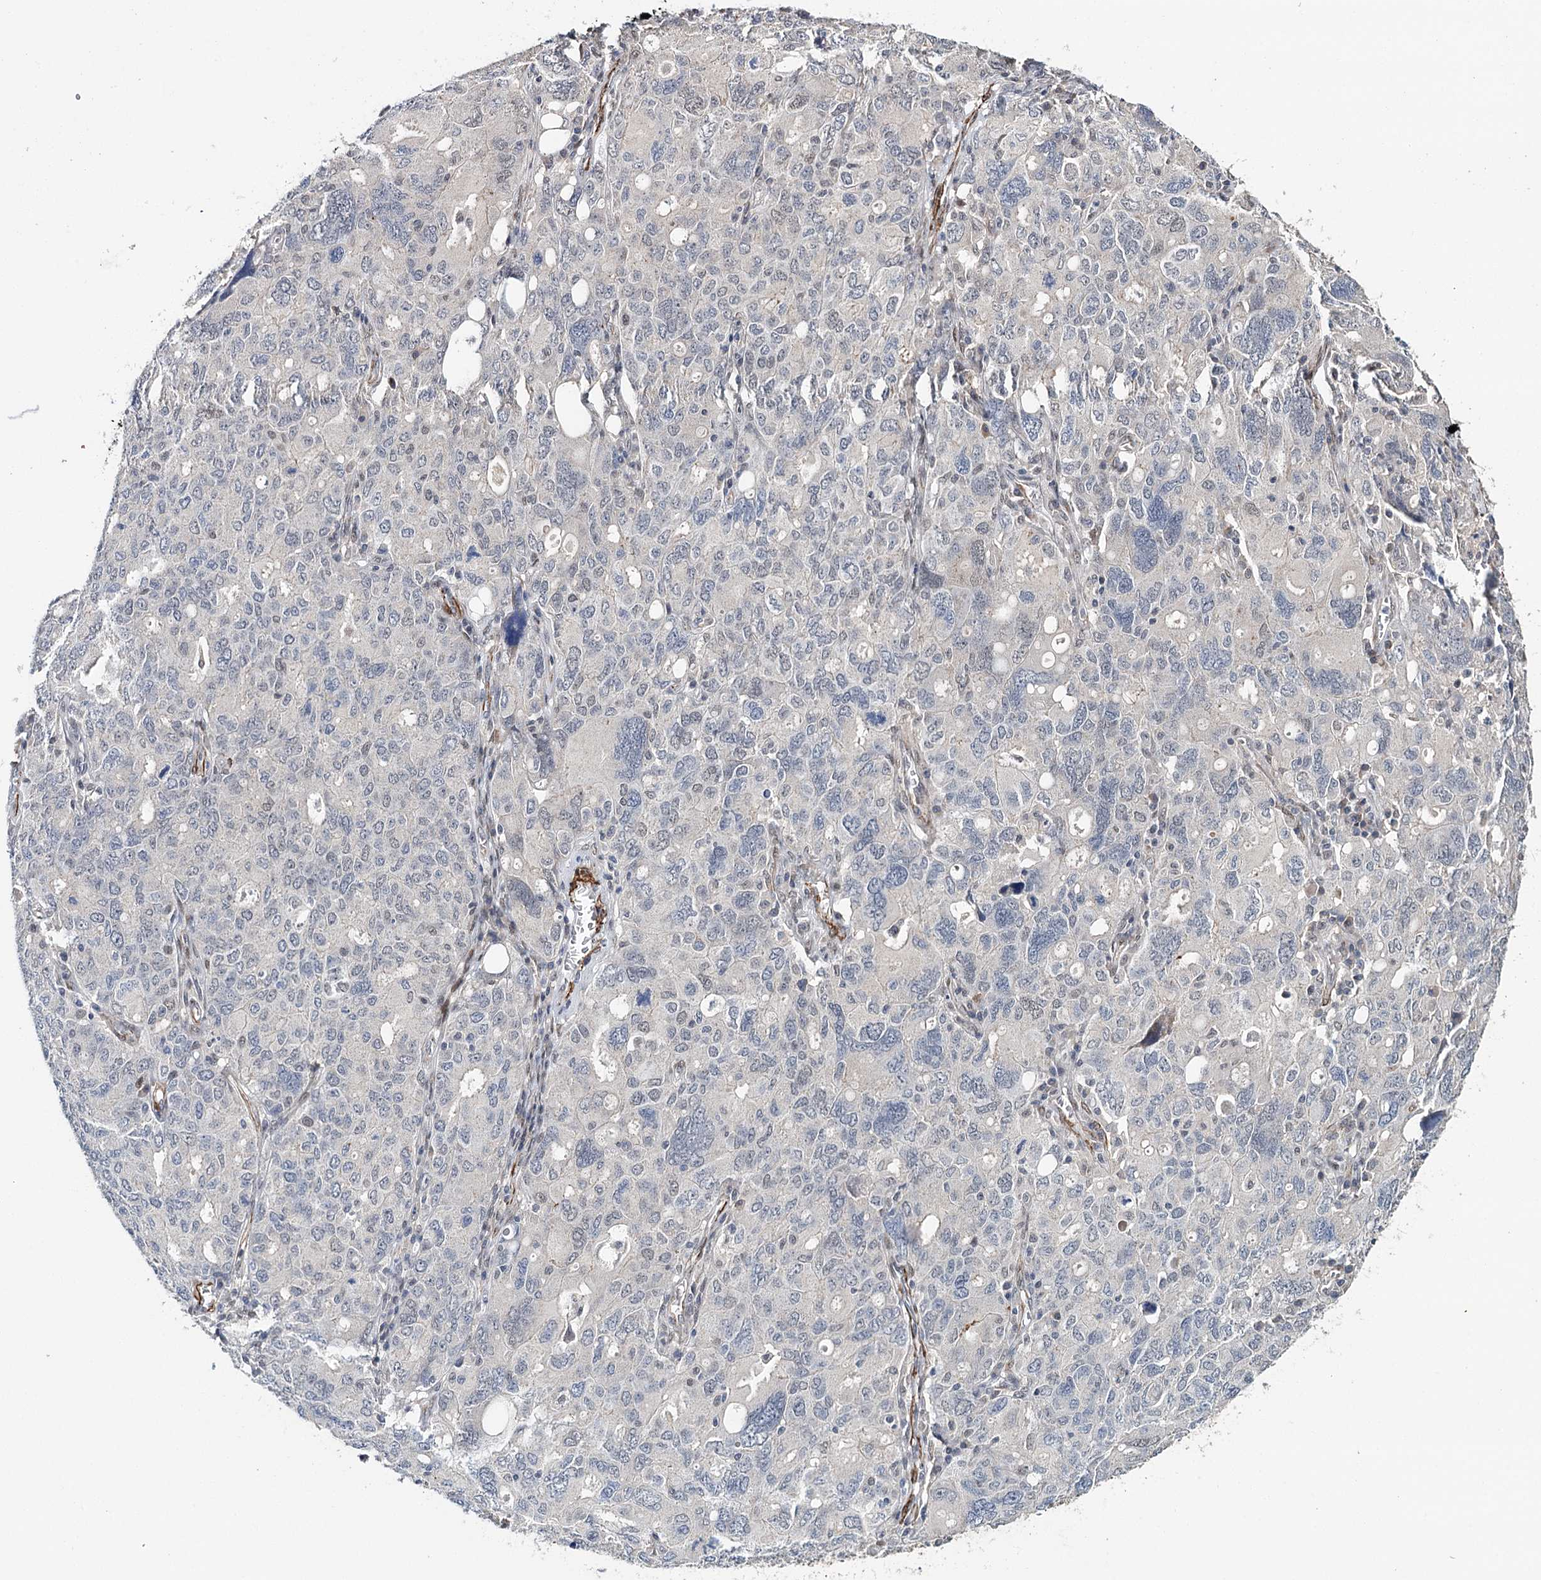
{"staining": {"intensity": "negative", "quantity": "none", "location": "none"}, "tissue": "ovarian cancer", "cell_type": "Tumor cells", "image_type": "cancer", "snomed": [{"axis": "morphology", "description": "Carcinoma, endometroid"}, {"axis": "topography", "description": "Ovary"}], "caption": "Endometroid carcinoma (ovarian) was stained to show a protein in brown. There is no significant positivity in tumor cells.", "gene": "CFAP46", "patient": {"sex": "female", "age": 62}}